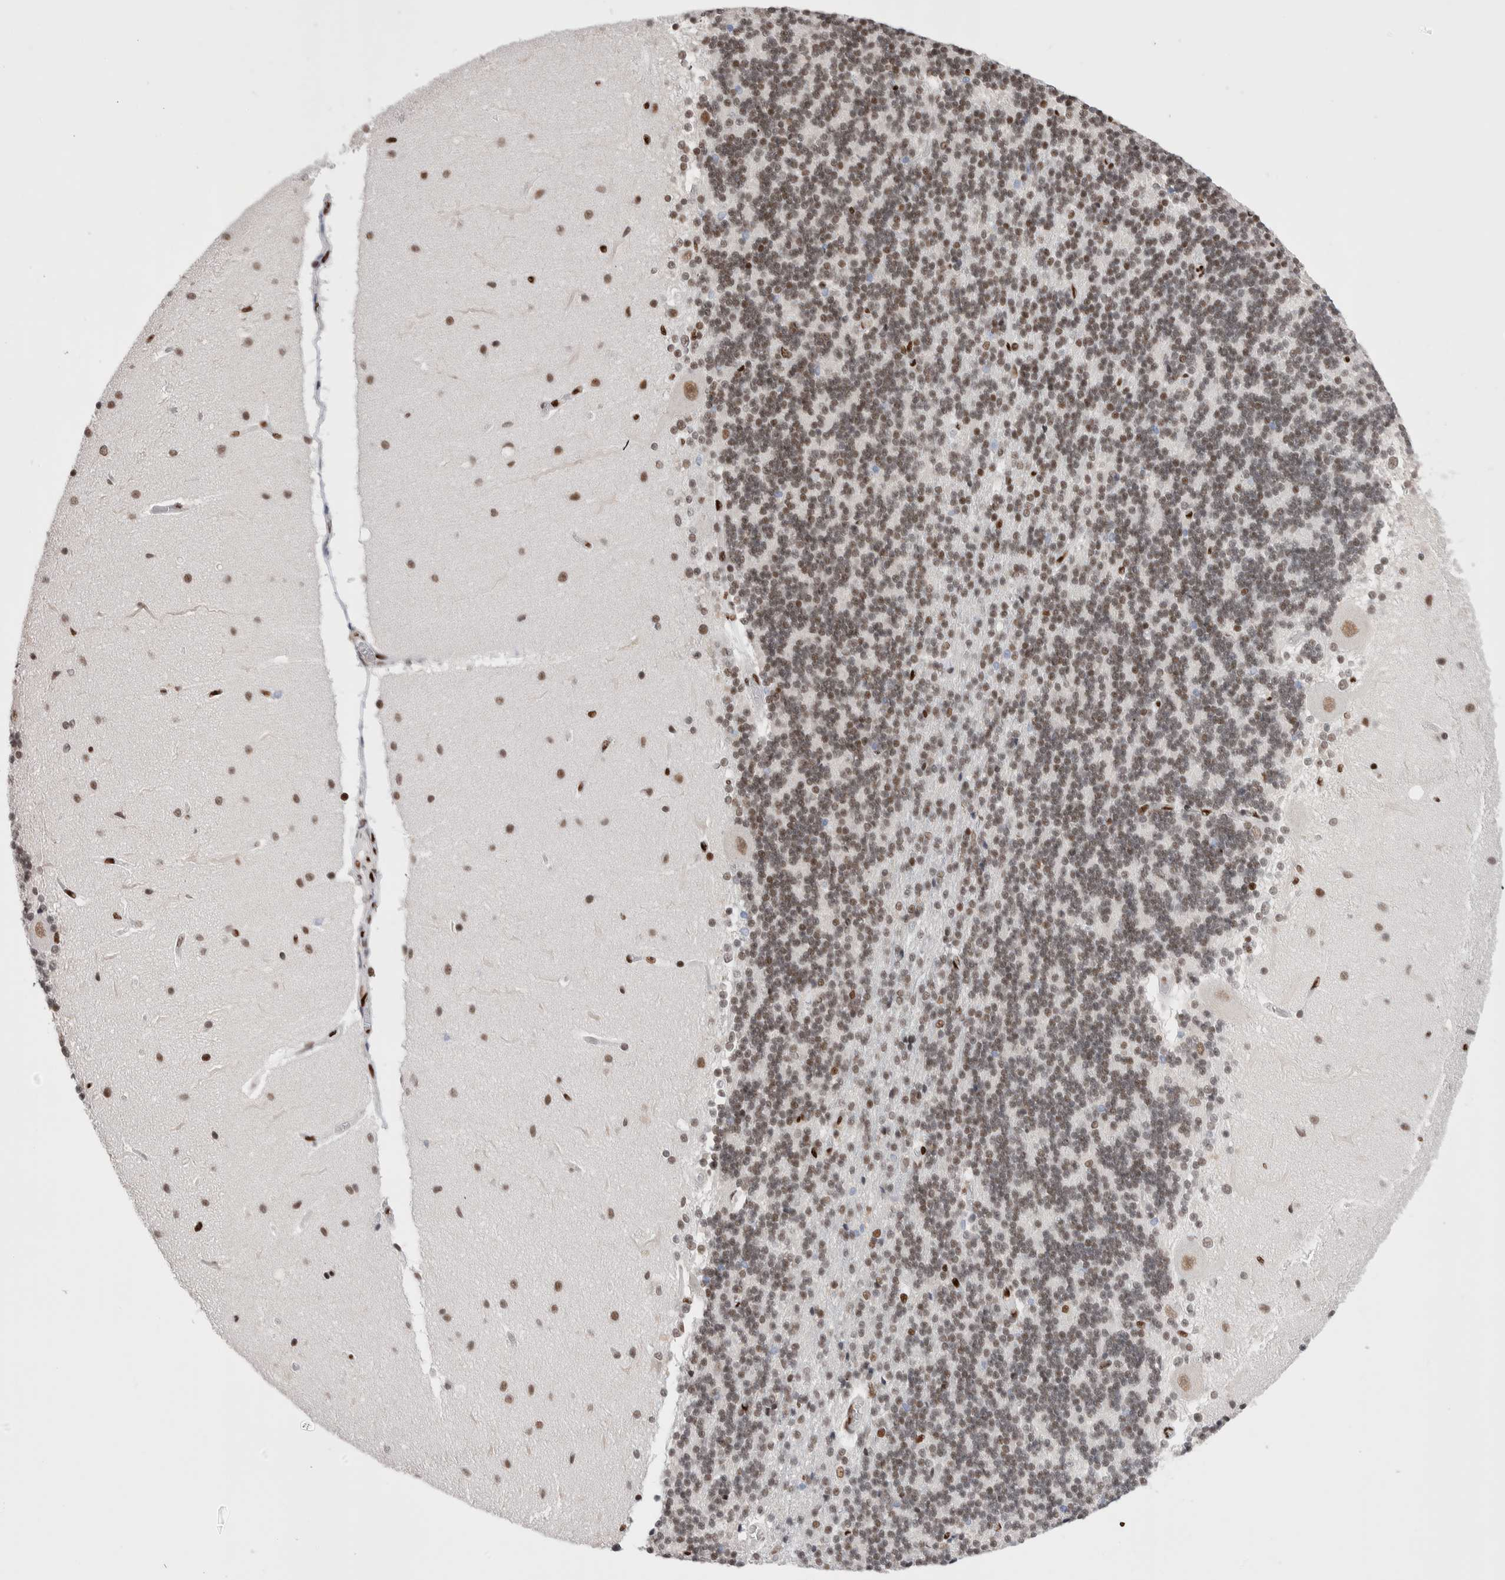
{"staining": {"intensity": "moderate", "quantity": ">75%", "location": "nuclear"}, "tissue": "cerebellum", "cell_type": "Cells in granular layer", "image_type": "normal", "snomed": [{"axis": "morphology", "description": "Normal tissue, NOS"}, {"axis": "topography", "description": "Cerebellum"}], "caption": "The micrograph shows immunohistochemical staining of normal cerebellum. There is moderate nuclear positivity is appreciated in about >75% of cells in granular layer.", "gene": "C17orf49", "patient": {"sex": "female", "age": 54}}